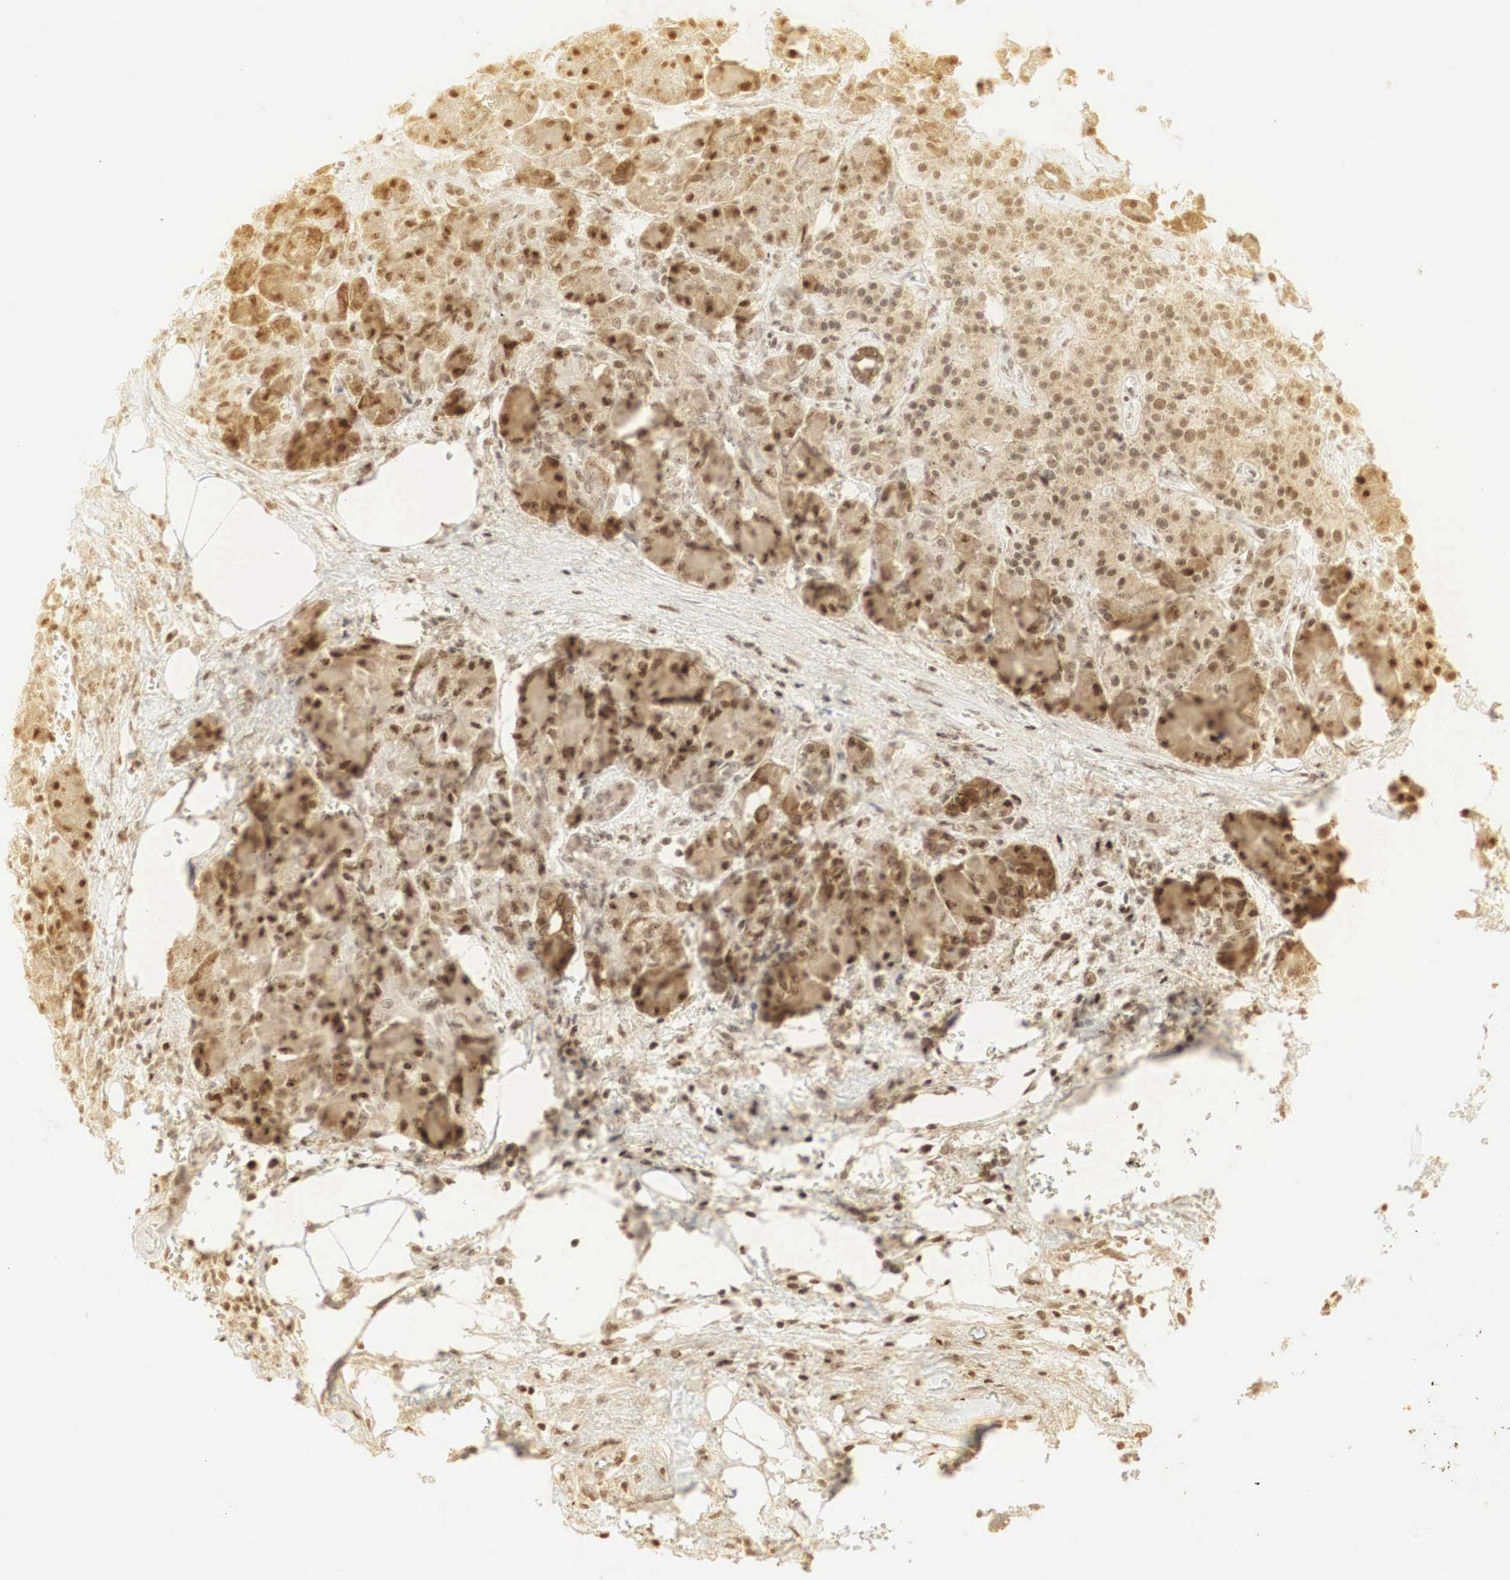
{"staining": {"intensity": "moderate", "quantity": ">75%", "location": "cytoplasmic/membranous,nuclear"}, "tissue": "pancreas", "cell_type": "Exocrine glandular cells", "image_type": "normal", "snomed": [{"axis": "morphology", "description": "Normal tissue, NOS"}, {"axis": "topography", "description": "Pancreas"}], "caption": "High-power microscopy captured an immunohistochemistry image of normal pancreas, revealing moderate cytoplasmic/membranous,nuclear positivity in approximately >75% of exocrine glandular cells. (IHC, brightfield microscopy, high magnification).", "gene": "RNF113A", "patient": {"sex": "male", "age": 73}}